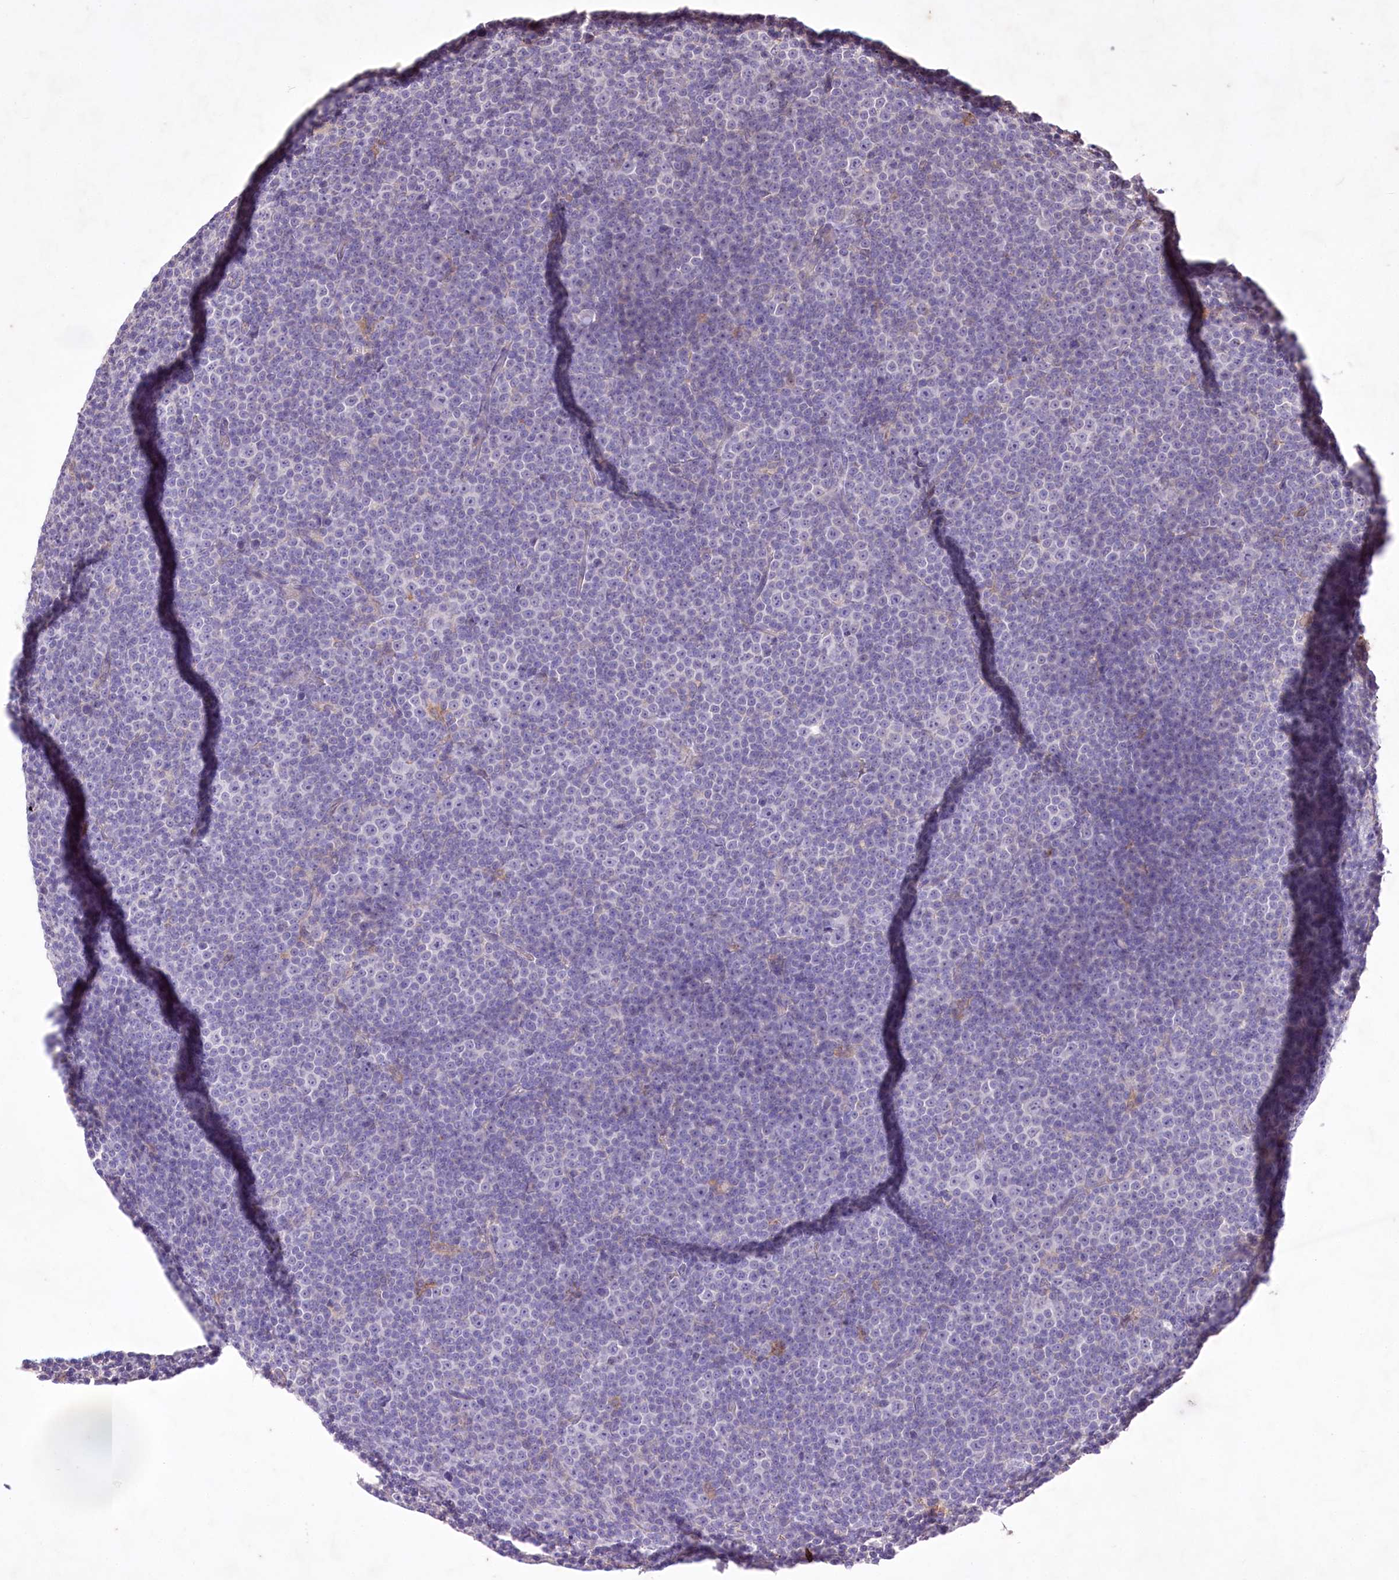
{"staining": {"intensity": "negative", "quantity": "none", "location": "none"}, "tissue": "lymphoma", "cell_type": "Tumor cells", "image_type": "cancer", "snomed": [{"axis": "morphology", "description": "Malignant lymphoma, non-Hodgkin's type, Low grade"}, {"axis": "topography", "description": "Lymph node"}], "caption": "Lymphoma was stained to show a protein in brown. There is no significant positivity in tumor cells.", "gene": "ENPP1", "patient": {"sex": "female", "age": 67}}